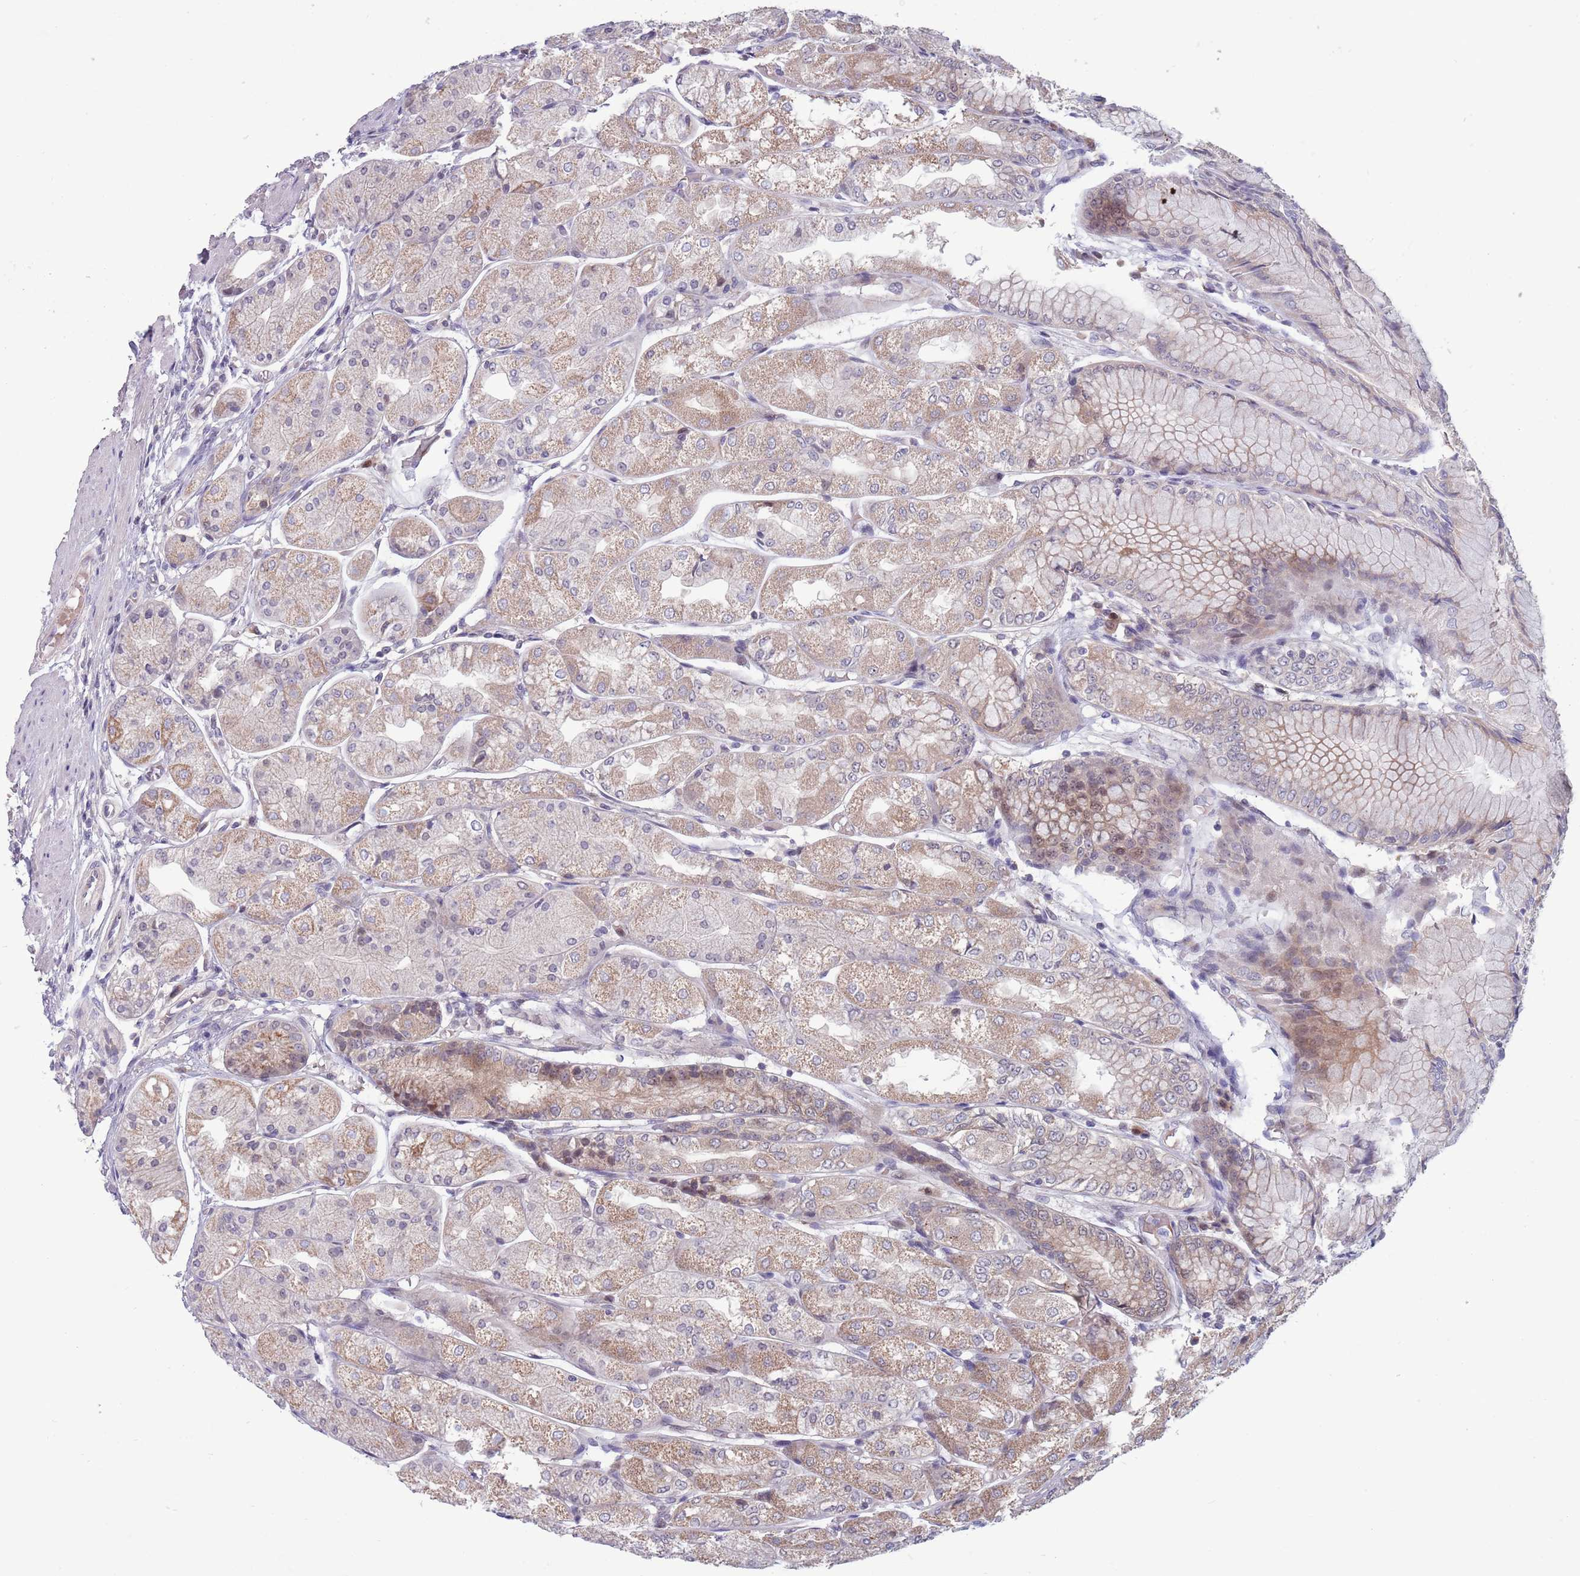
{"staining": {"intensity": "moderate", "quantity": "25%-75%", "location": "cytoplasmic/membranous"}, "tissue": "stomach", "cell_type": "Glandular cells", "image_type": "normal", "snomed": [{"axis": "morphology", "description": "Normal tissue, NOS"}, {"axis": "topography", "description": "Stomach, upper"}], "caption": "This histopathology image exhibits immunohistochemistry staining of benign stomach, with medium moderate cytoplasmic/membranous staining in approximately 25%-75% of glandular cells.", "gene": "CLNS1A", "patient": {"sex": "male", "age": 72}}